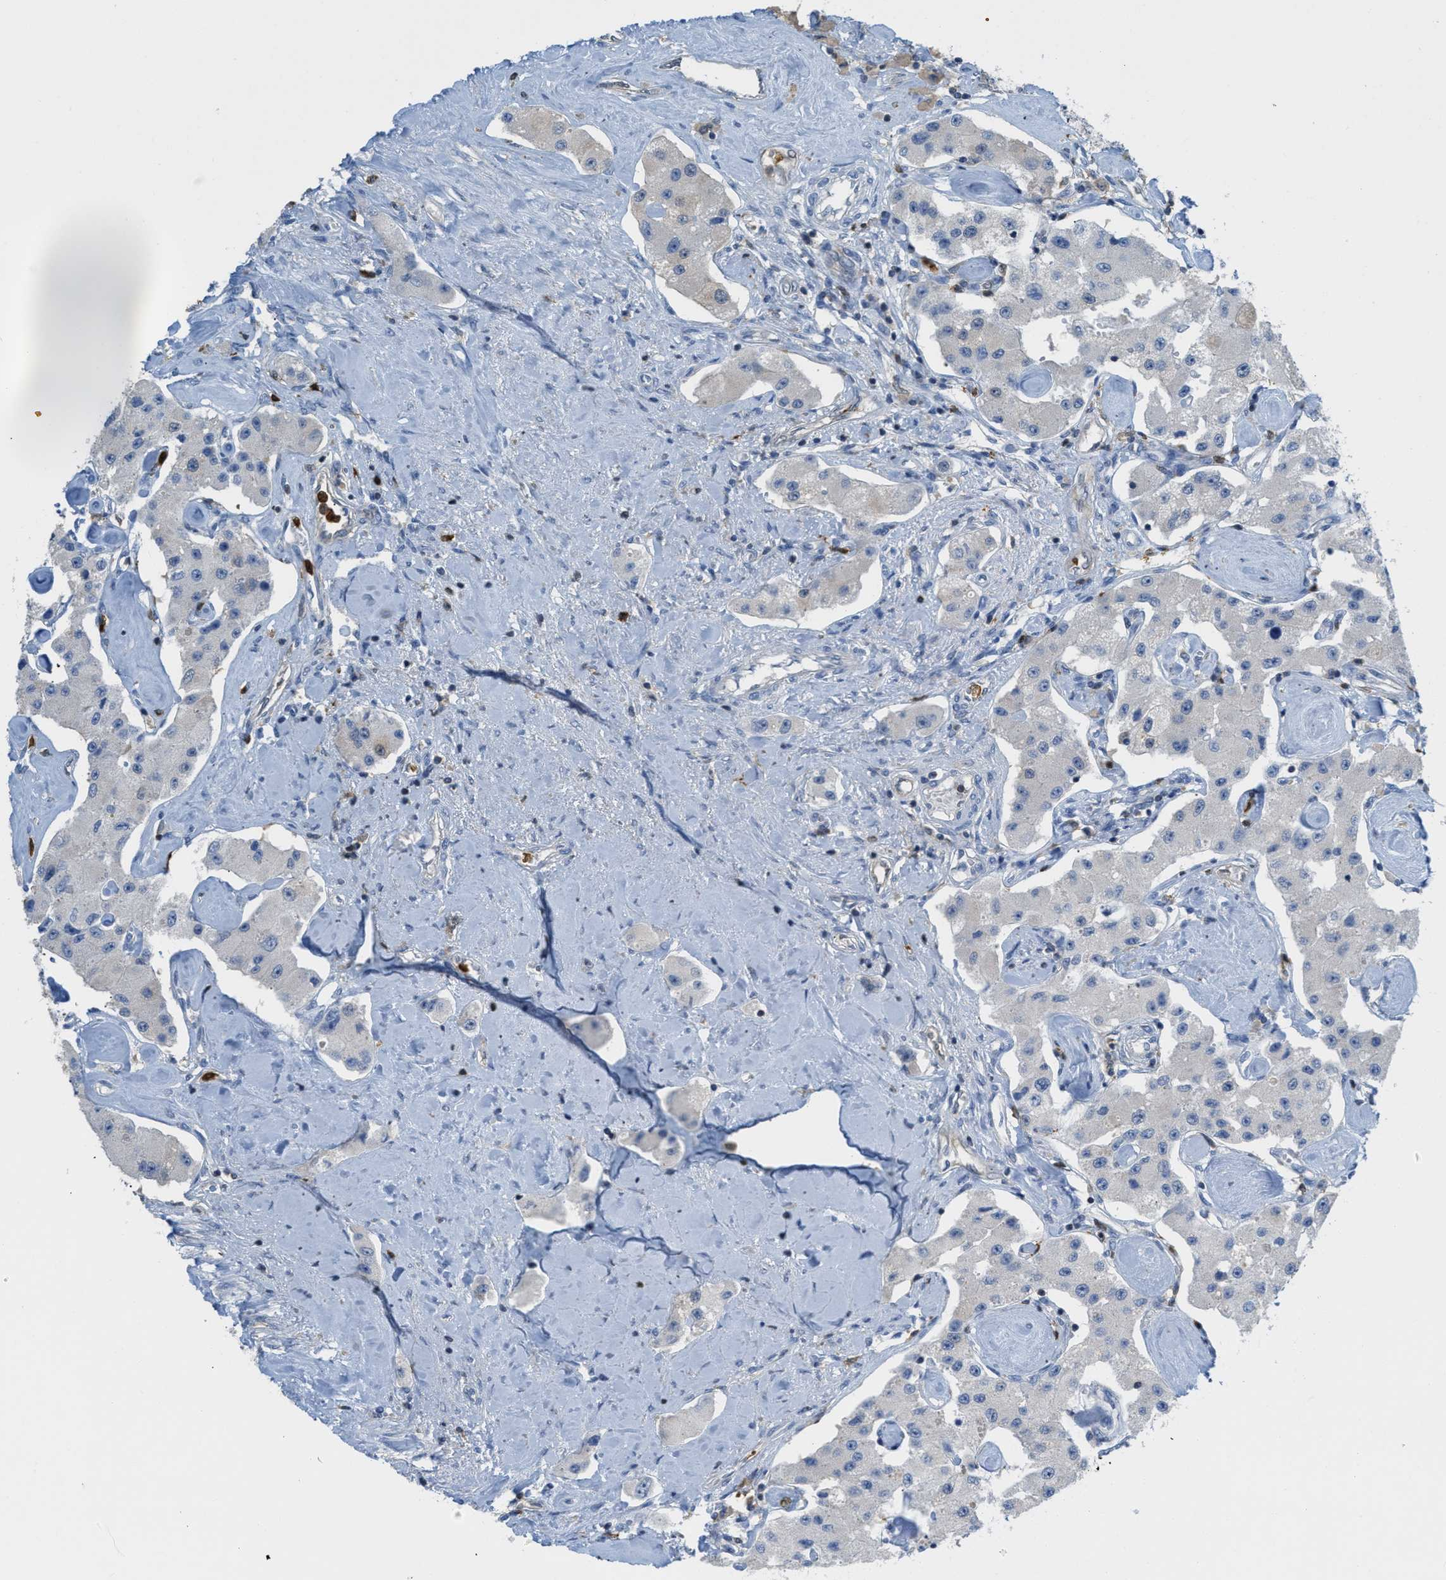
{"staining": {"intensity": "negative", "quantity": "none", "location": "none"}, "tissue": "carcinoid", "cell_type": "Tumor cells", "image_type": "cancer", "snomed": [{"axis": "morphology", "description": "Carcinoid, malignant, NOS"}, {"axis": "topography", "description": "Pancreas"}], "caption": "IHC photomicrograph of neoplastic tissue: human carcinoid stained with DAB (3,3'-diaminobenzidine) reveals no significant protein expression in tumor cells. (DAB (3,3'-diaminobenzidine) IHC with hematoxylin counter stain).", "gene": "SERPINB1", "patient": {"sex": "male", "age": 41}}